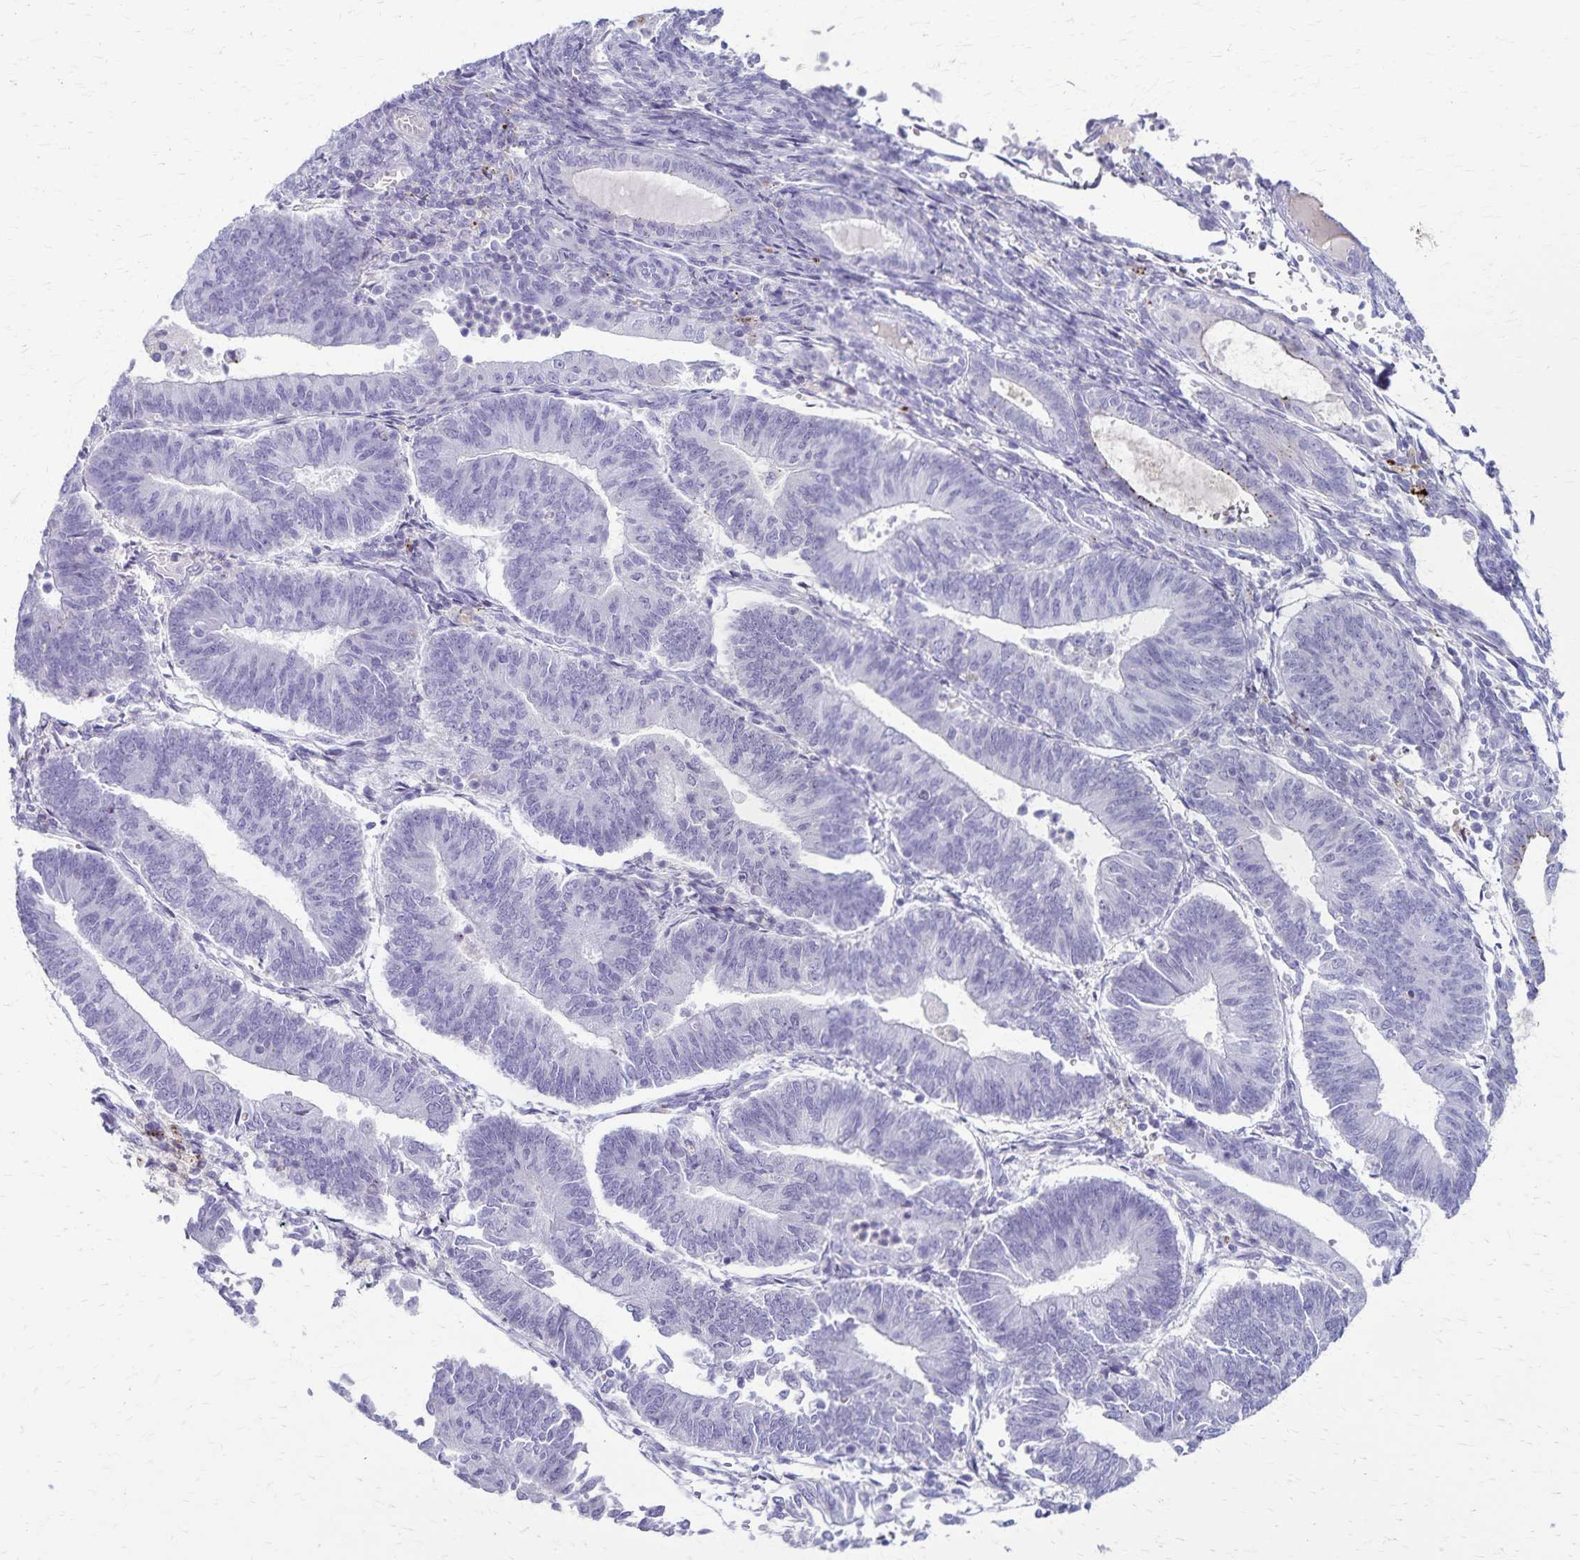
{"staining": {"intensity": "negative", "quantity": "none", "location": "none"}, "tissue": "endometrial cancer", "cell_type": "Tumor cells", "image_type": "cancer", "snomed": [{"axis": "morphology", "description": "Adenocarcinoma, NOS"}, {"axis": "topography", "description": "Endometrium"}], "caption": "Immunohistochemical staining of human endometrial cancer (adenocarcinoma) shows no significant expression in tumor cells. (DAB IHC with hematoxylin counter stain).", "gene": "TMEM60", "patient": {"sex": "female", "age": 65}}